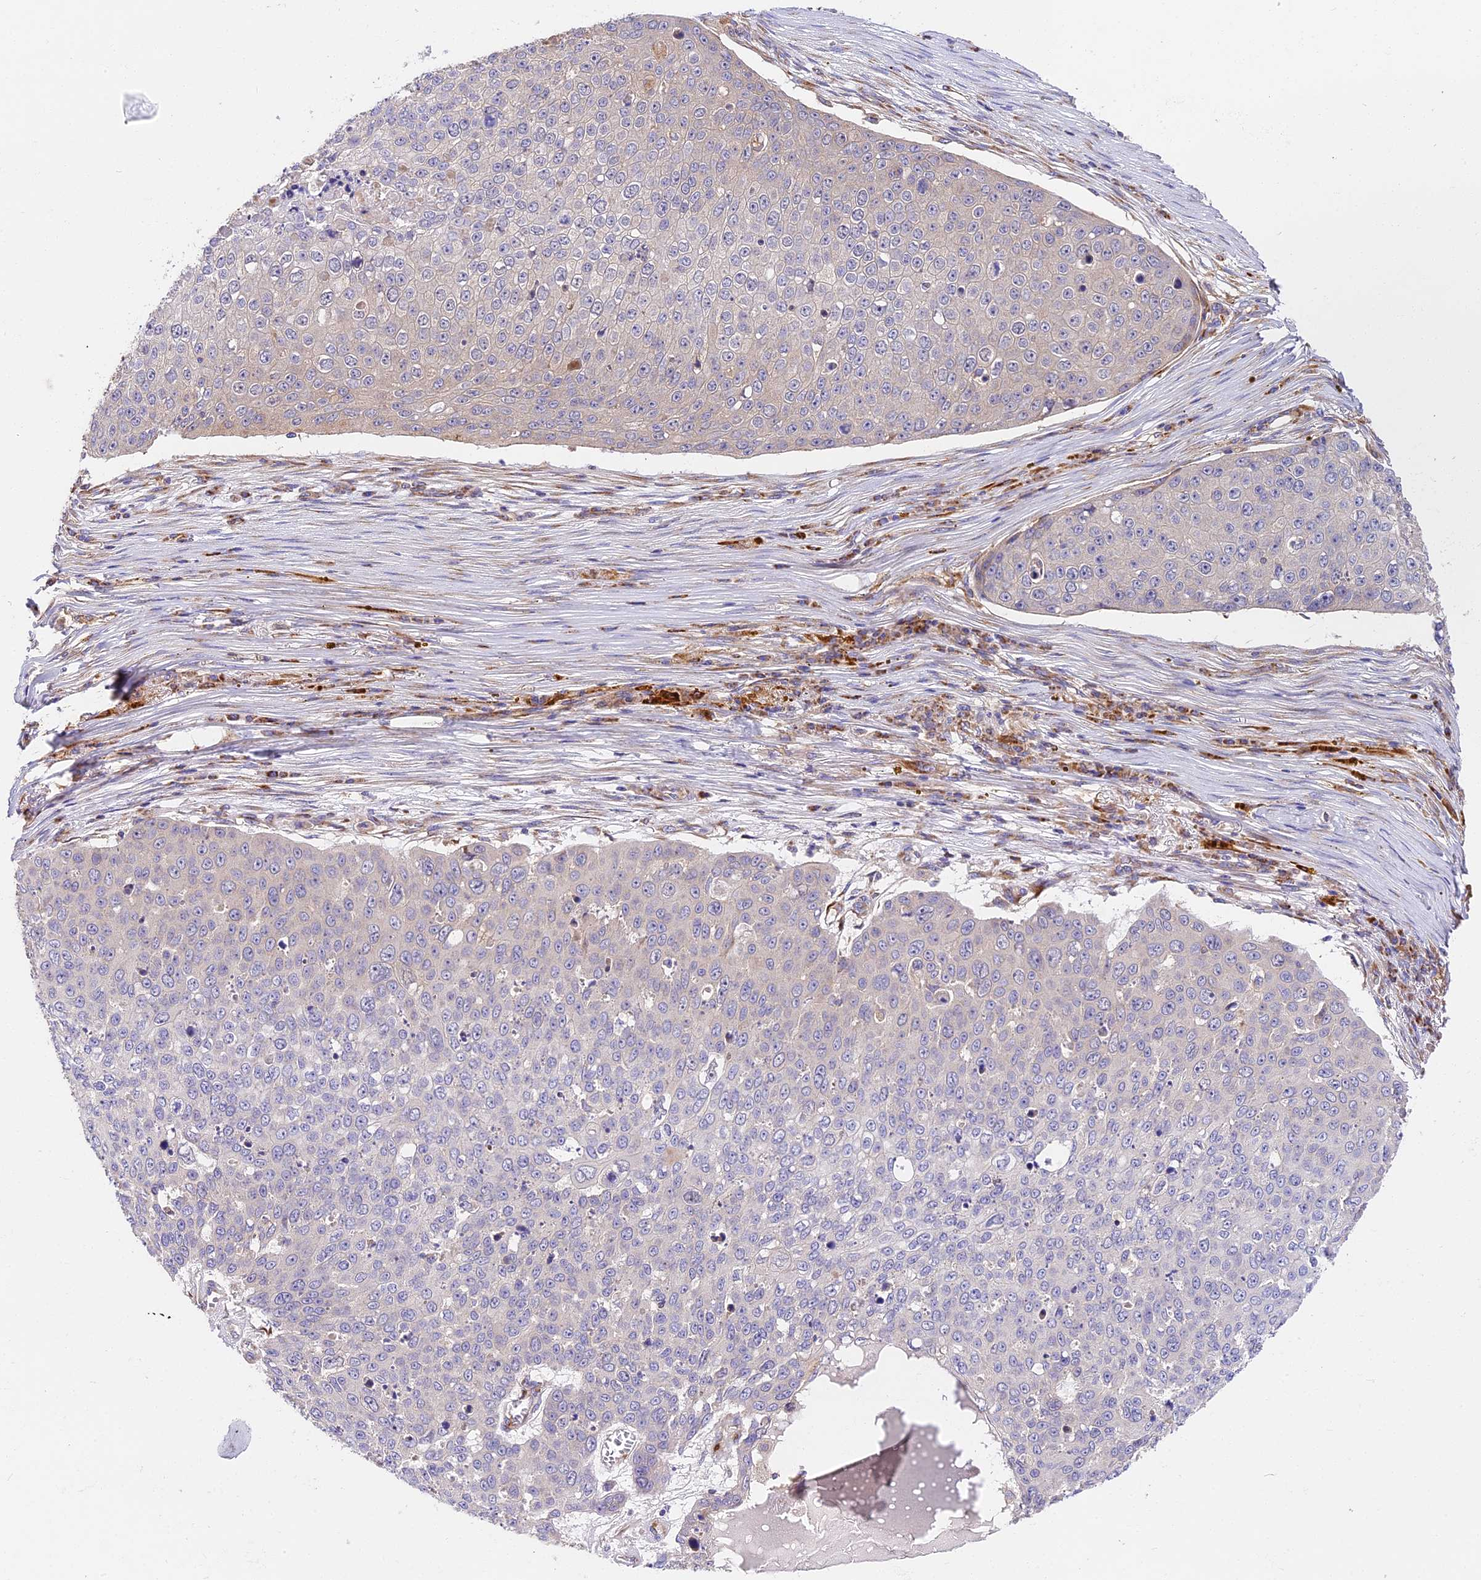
{"staining": {"intensity": "negative", "quantity": "none", "location": "none"}, "tissue": "skin cancer", "cell_type": "Tumor cells", "image_type": "cancer", "snomed": [{"axis": "morphology", "description": "Squamous cell carcinoma, NOS"}, {"axis": "topography", "description": "Skin"}], "caption": "High power microscopy image of an immunohistochemistry (IHC) photomicrograph of squamous cell carcinoma (skin), revealing no significant positivity in tumor cells. (Stains: DAB (3,3'-diaminobenzidine) immunohistochemistry with hematoxylin counter stain, Microscopy: brightfield microscopy at high magnification).", "gene": "MRAS", "patient": {"sex": "male", "age": 71}}